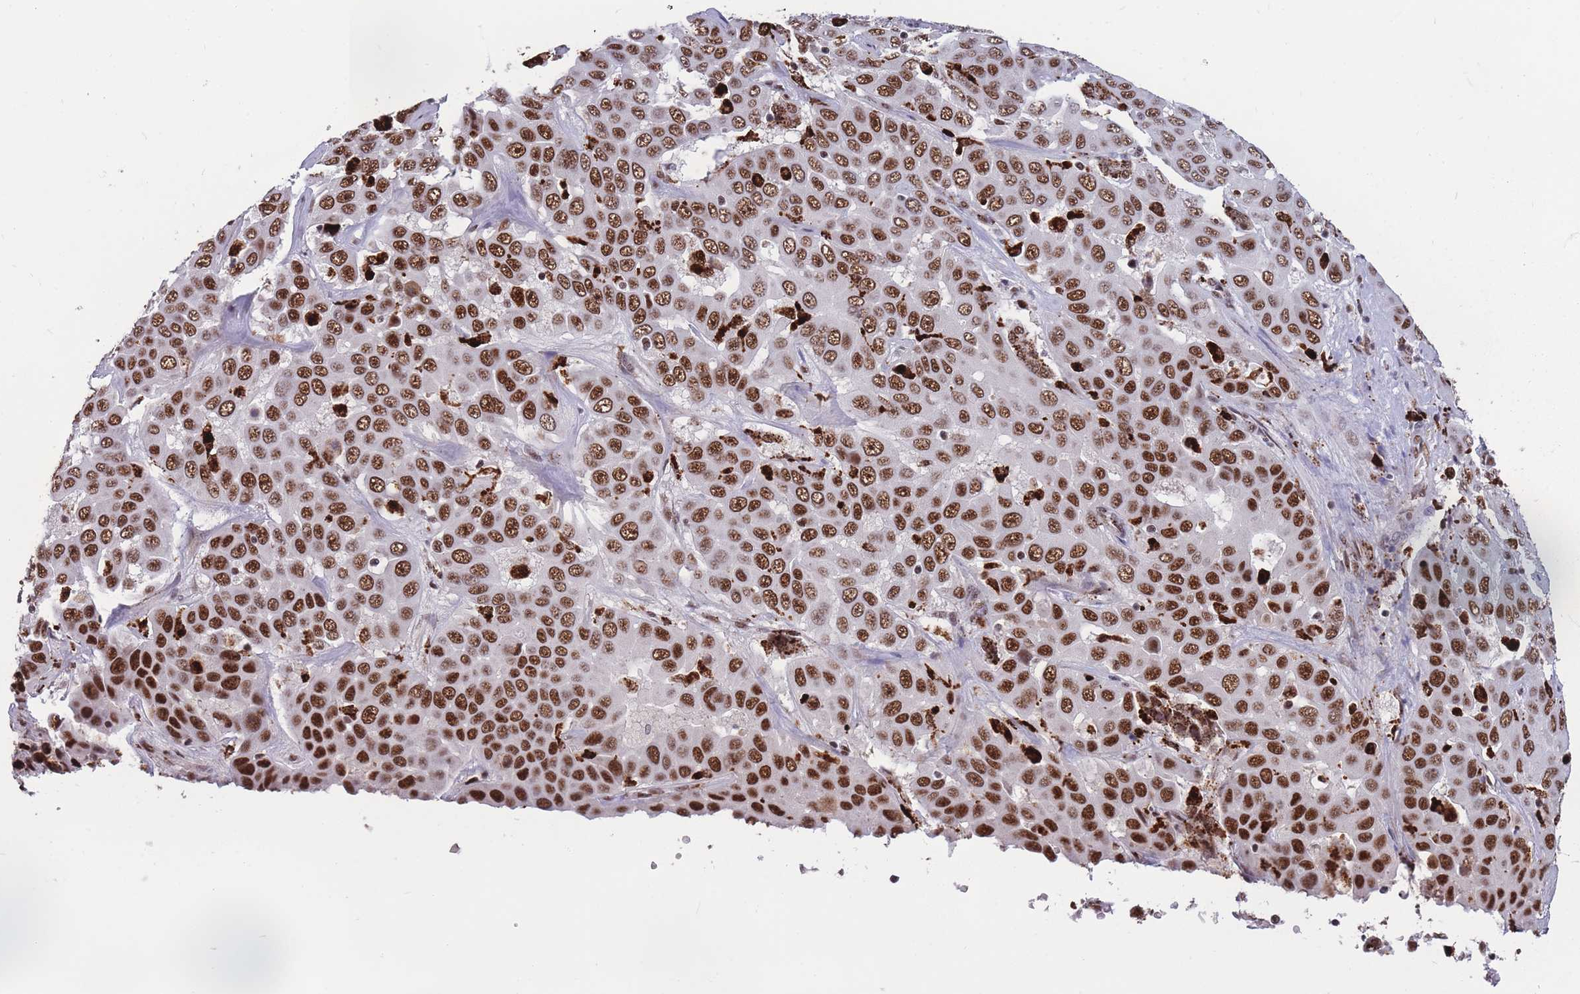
{"staining": {"intensity": "strong", "quantity": ">75%", "location": "nuclear"}, "tissue": "liver cancer", "cell_type": "Tumor cells", "image_type": "cancer", "snomed": [{"axis": "morphology", "description": "Cholangiocarcinoma"}, {"axis": "topography", "description": "Liver"}], "caption": "Brown immunohistochemical staining in human liver cancer shows strong nuclear expression in approximately >75% of tumor cells.", "gene": "PRPF19", "patient": {"sex": "female", "age": 52}}